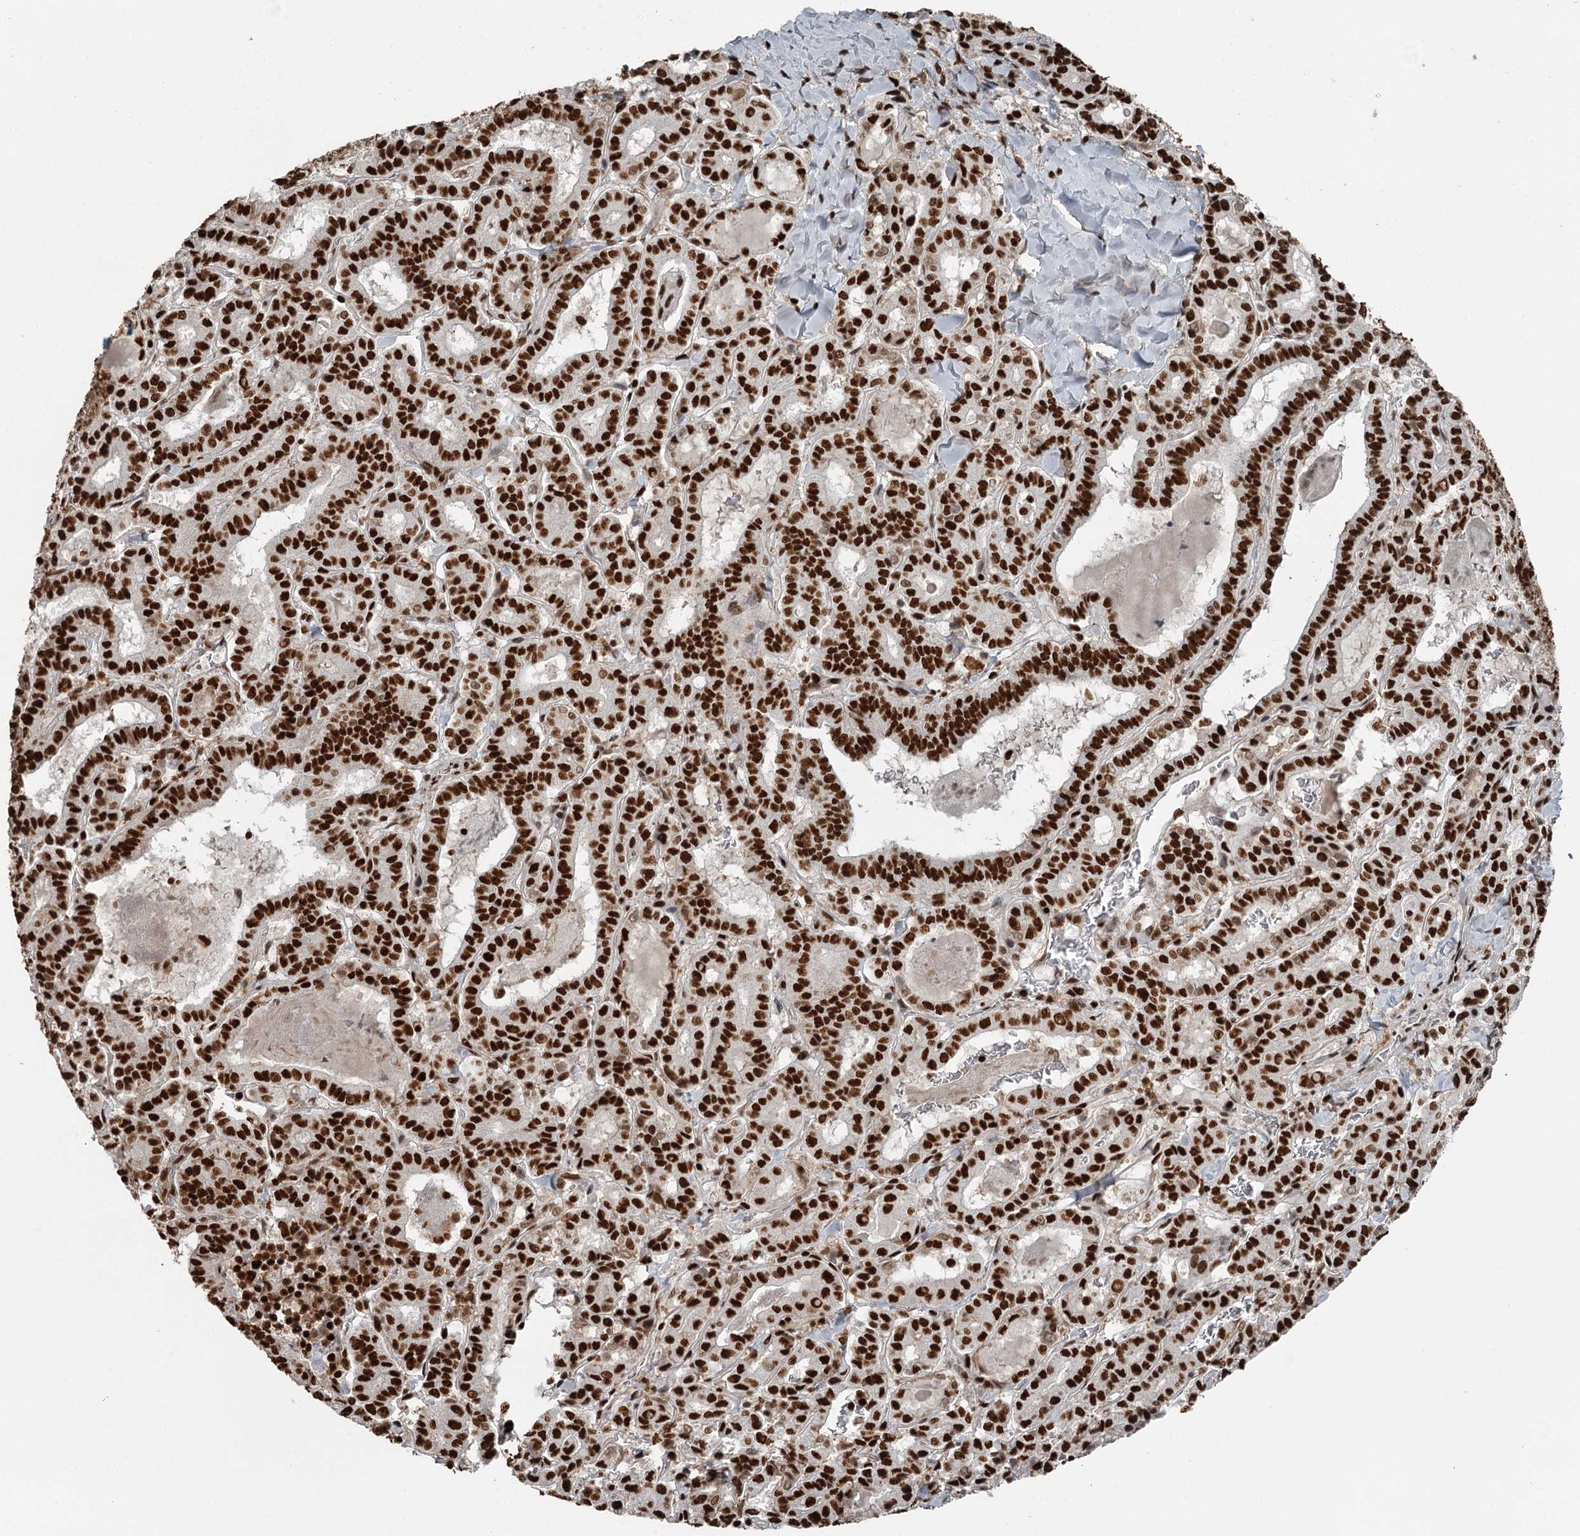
{"staining": {"intensity": "strong", "quantity": ">75%", "location": "nuclear"}, "tissue": "thyroid cancer", "cell_type": "Tumor cells", "image_type": "cancer", "snomed": [{"axis": "morphology", "description": "Papillary adenocarcinoma, NOS"}, {"axis": "topography", "description": "Thyroid gland"}], "caption": "A brown stain highlights strong nuclear staining of a protein in human papillary adenocarcinoma (thyroid) tumor cells.", "gene": "RBBP7", "patient": {"sex": "female", "age": 72}}